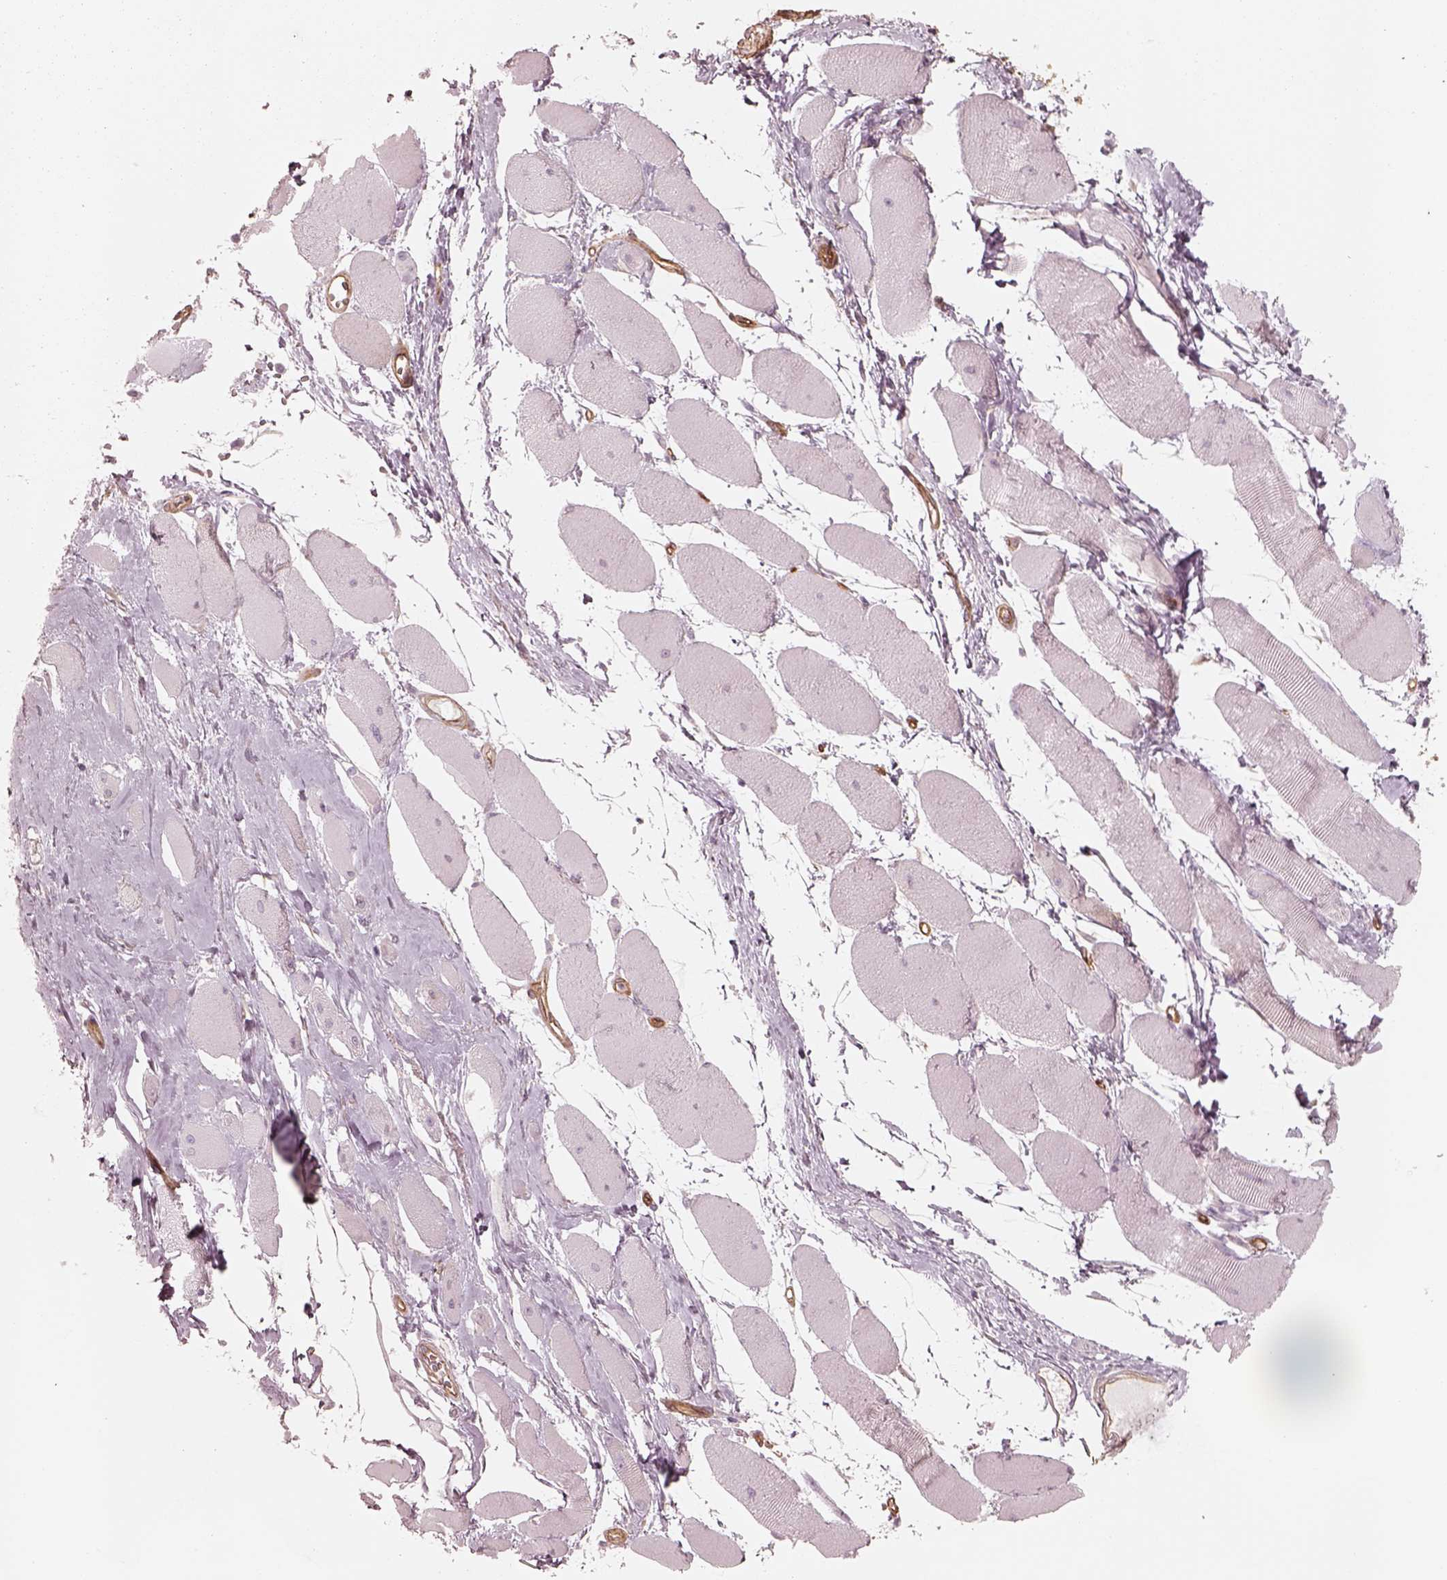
{"staining": {"intensity": "weak", "quantity": "<25%", "location": "cytoplasmic/membranous"}, "tissue": "skeletal muscle", "cell_type": "Myocytes", "image_type": "normal", "snomed": [{"axis": "morphology", "description": "Normal tissue, NOS"}, {"axis": "topography", "description": "Skeletal muscle"}], "caption": "Immunohistochemical staining of benign human skeletal muscle exhibits no significant staining in myocytes. (Brightfield microscopy of DAB (3,3'-diaminobenzidine) immunohistochemistry at high magnification).", "gene": "CRYM", "patient": {"sex": "female", "age": 75}}